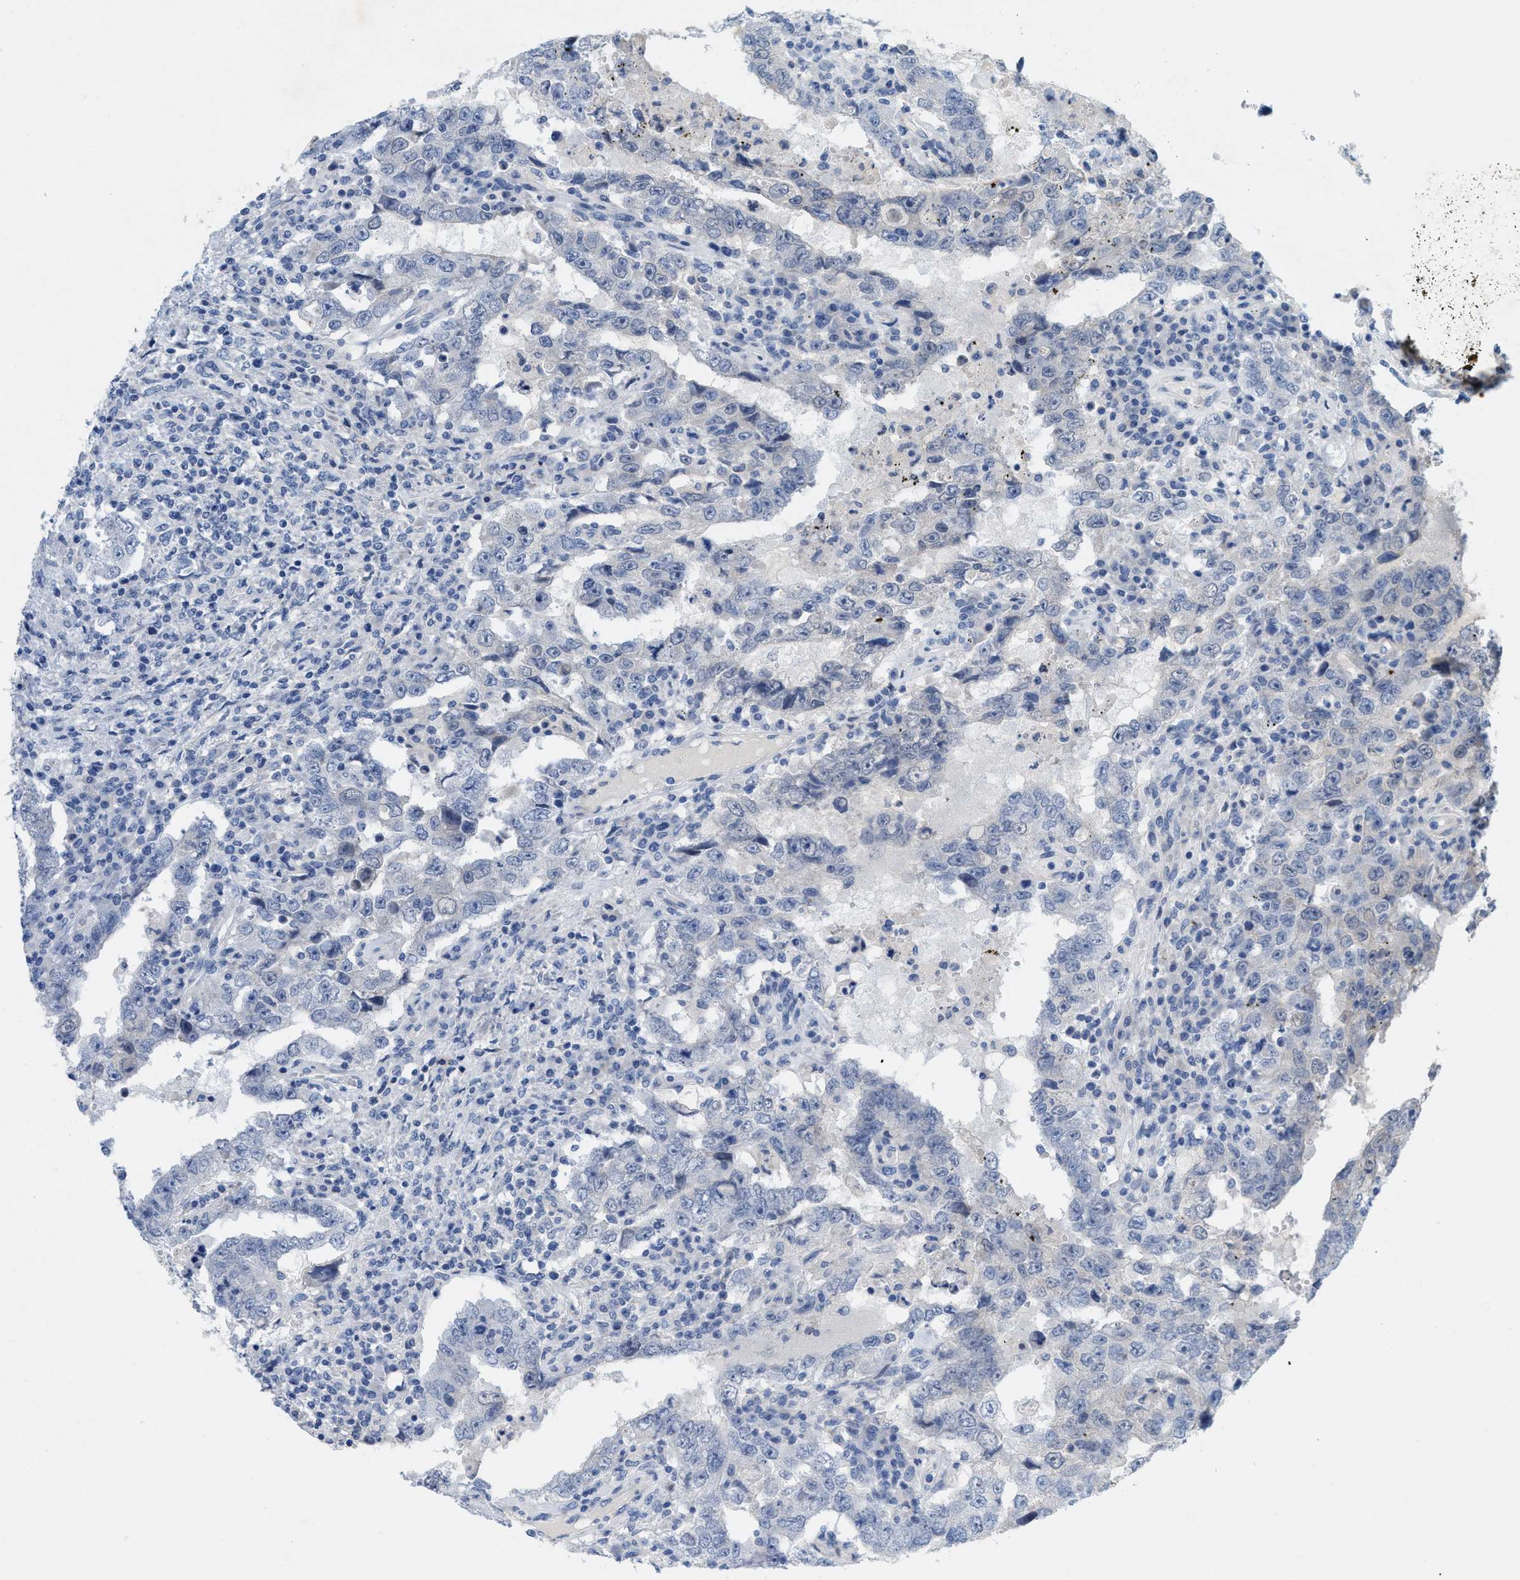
{"staining": {"intensity": "negative", "quantity": "none", "location": "none"}, "tissue": "testis cancer", "cell_type": "Tumor cells", "image_type": "cancer", "snomed": [{"axis": "morphology", "description": "Carcinoma, Embryonal, NOS"}, {"axis": "topography", "description": "Testis"}], "caption": "This is an IHC histopathology image of testis cancer (embryonal carcinoma). There is no staining in tumor cells.", "gene": "CPA2", "patient": {"sex": "male", "age": 26}}